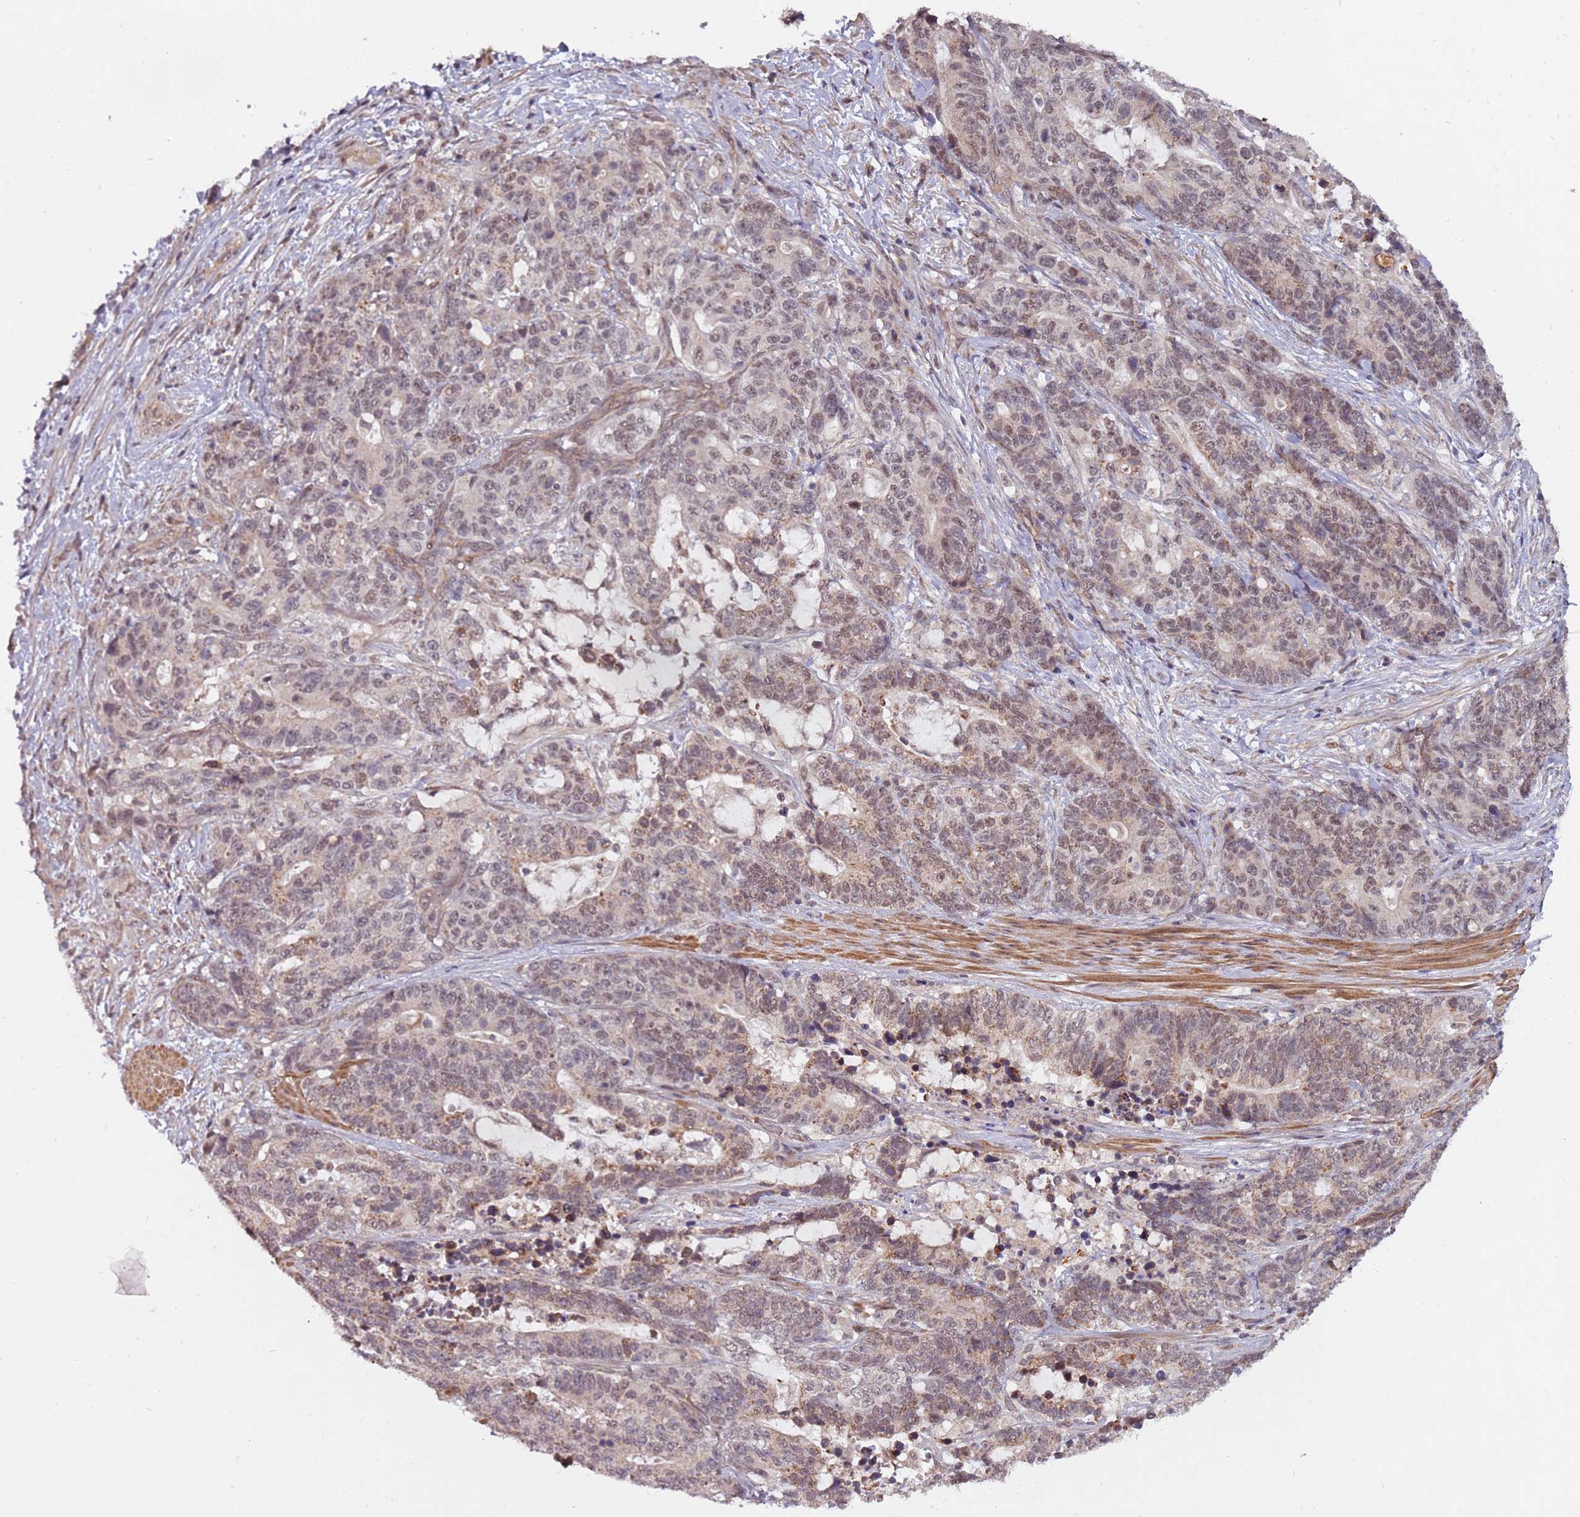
{"staining": {"intensity": "weak", "quantity": "25%-75%", "location": "cytoplasmic/membranous,nuclear"}, "tissue": "stomach cancer", "cell_type": "Tumor cells", "image_type": "cancer", "snomed": [{"axis": "morphology", "description": "Normal tissue, NOS"}, {"axis": "morphology", "description": "Adenocarcinoma, NOS"}, {"axis": "topography", "description": "Stomach"}], "caption": "Protein staining demonstrates weak cytoplasmic/membranous and nuclear expression in approximately 25%-75% of tumor cells in stomach adenocarcinoma.", "gene": "SUDS3", "patient": {"sex": "female", "age": 64}}